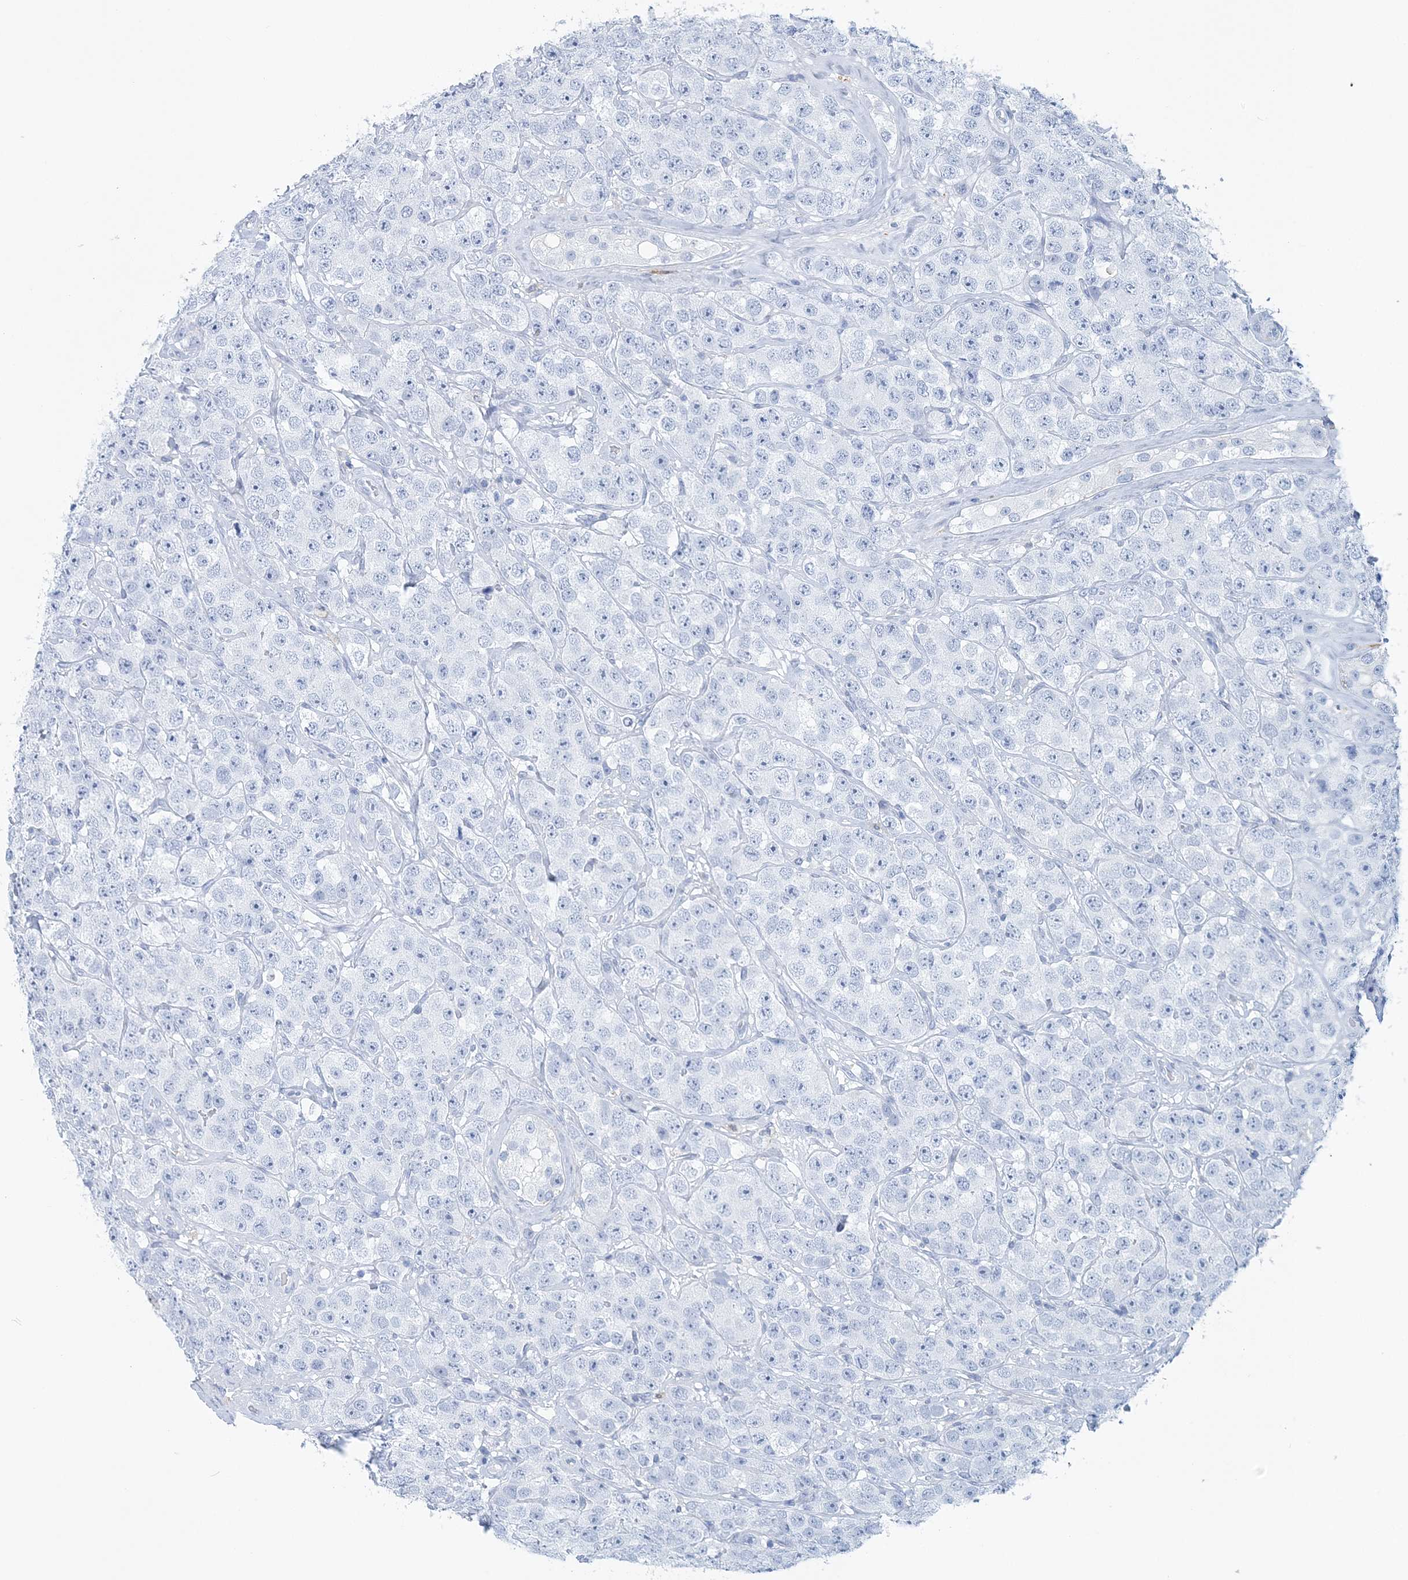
{"staining": {"intensity": "negative", "quantity": "none", "location": "none"}, "tissue": "testis cancer", "cell_type": "Tumor cells", "image_type": "cancer", "snomed": [{"axis": "morphology", "description": "Seminoma, NOS"}, {"axis": "topography", "description": "Testis"}], "caption": "The histopathology image exhibits no staining of tumor cells in testis seminoma. (Immunohistochemistry, brightfield microscopy, high magnification).", "gene": "NKX6-1", "patient": {"sex": "male", "age": 28}}